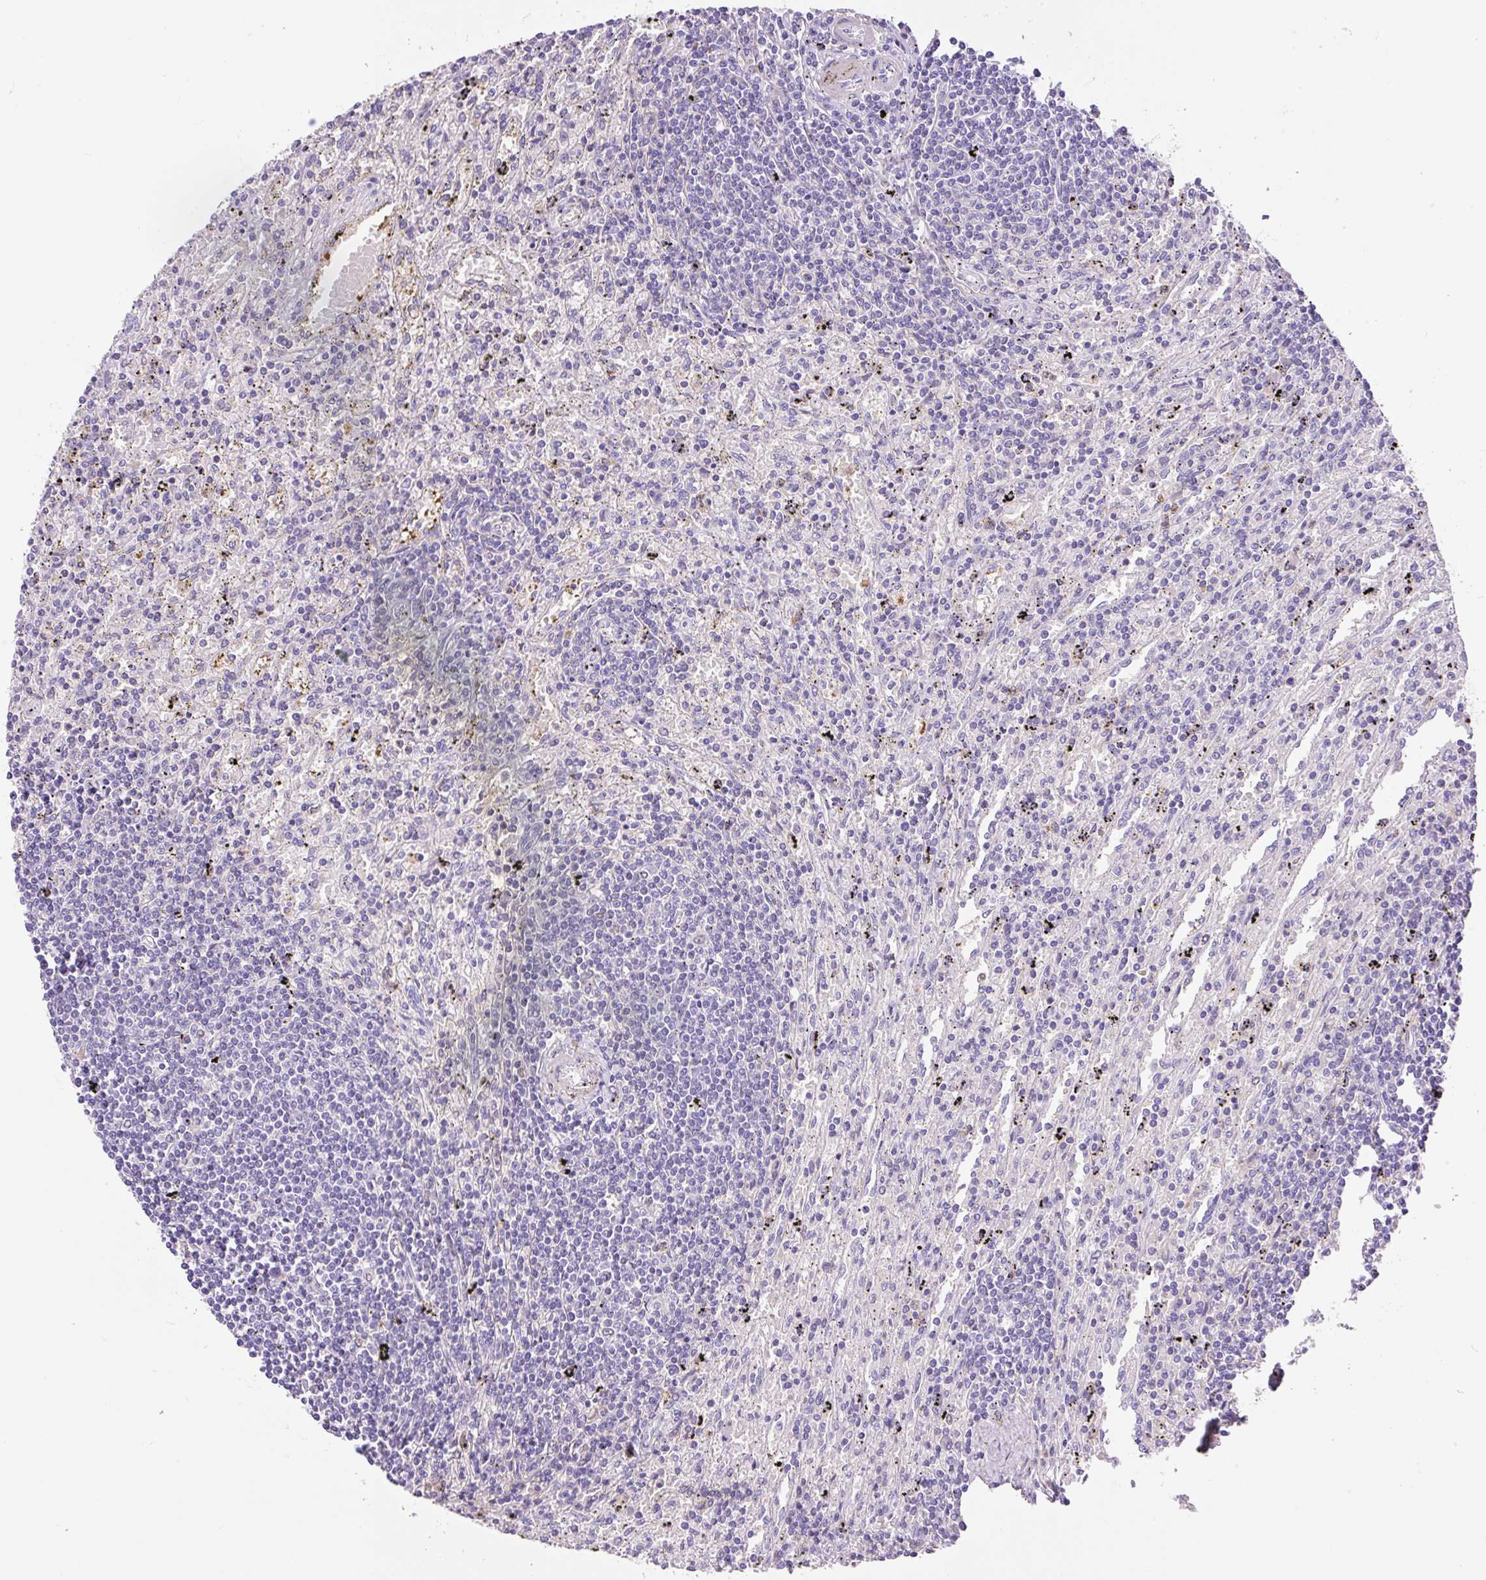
{"staining": {"intensity": "negative", "quantity": "none", "location": "none"}, "tissue": "lymphoma", "cell_type": "Tumor cells", "image_type": "cancer", "snomed": [{"axis": "morphology", "description": "Malignant lymphoma, non-Hodgkin's type, Low grade"}, {"axis": "topography", "description": "Spleen"}], "caption": "High magnification brightfield microscopy of low-grade malignant lymphoma, non-Hodgkin's type stained with DAB (brown) and counterstained with hematoxylin (blue): tumor cells show no significant staining.", "gene": "TDRD15", "patient": {"sex": "male", "age": 76}}